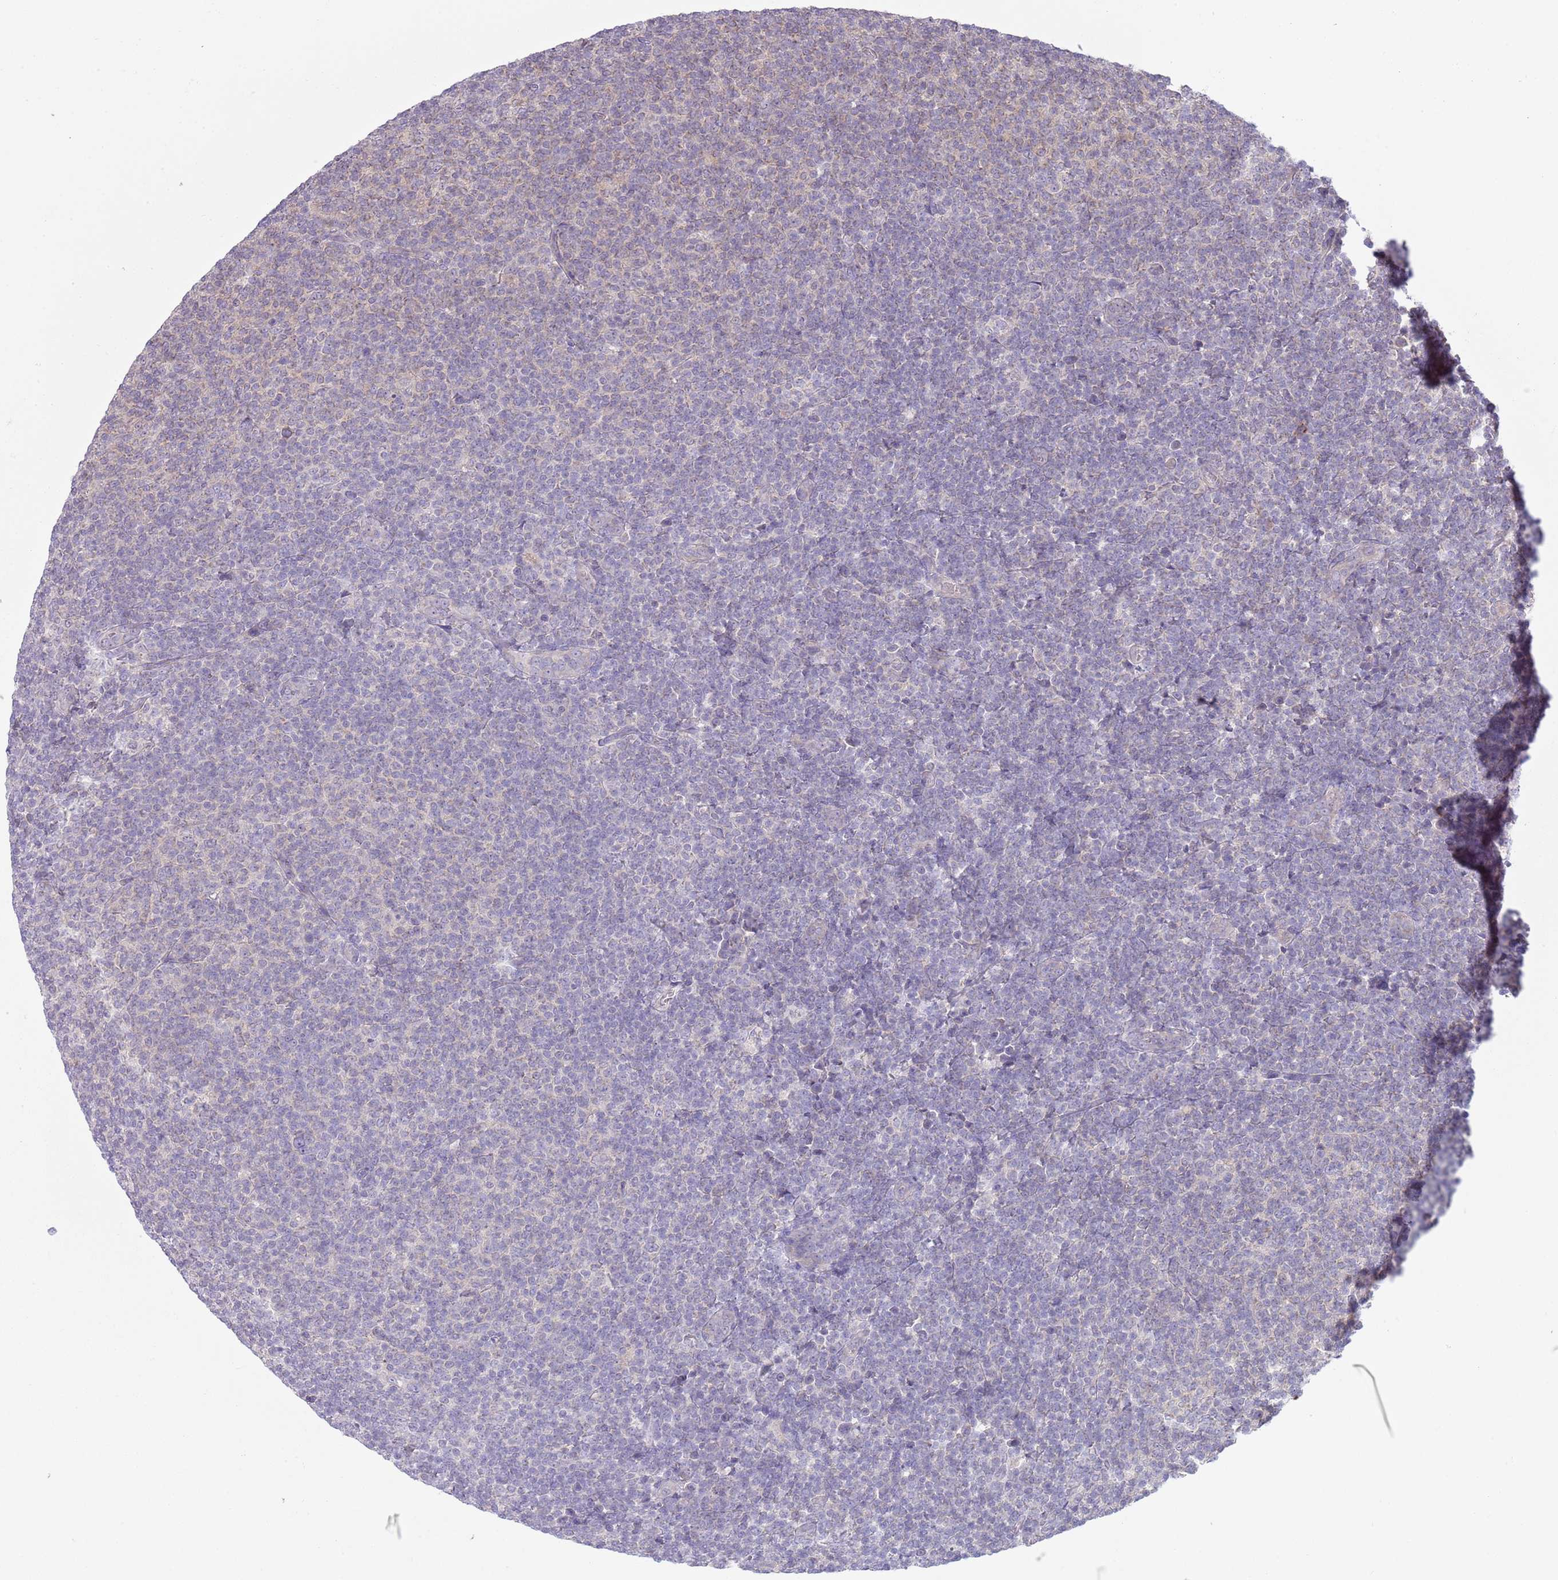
{"staining": {"intensity": "negative", "quantity": "none", "location": "none"}, "tissue": "lymphoma", "cell_type": "Tumor cells", "image_type": "cancer", "snomed": [{"axis": "morphology", "description": "Malignant lymphoma, non-Hodgkin's type, Low grade"}, {"axis": "topography", "description": "Lymph node"}], "caption": "This is an immunohistochemistry micrograph of lymphoma. There is no expression in tumor cells.", "gene": "SKOR2", "patient": {"sex": "male", "age": 66}}